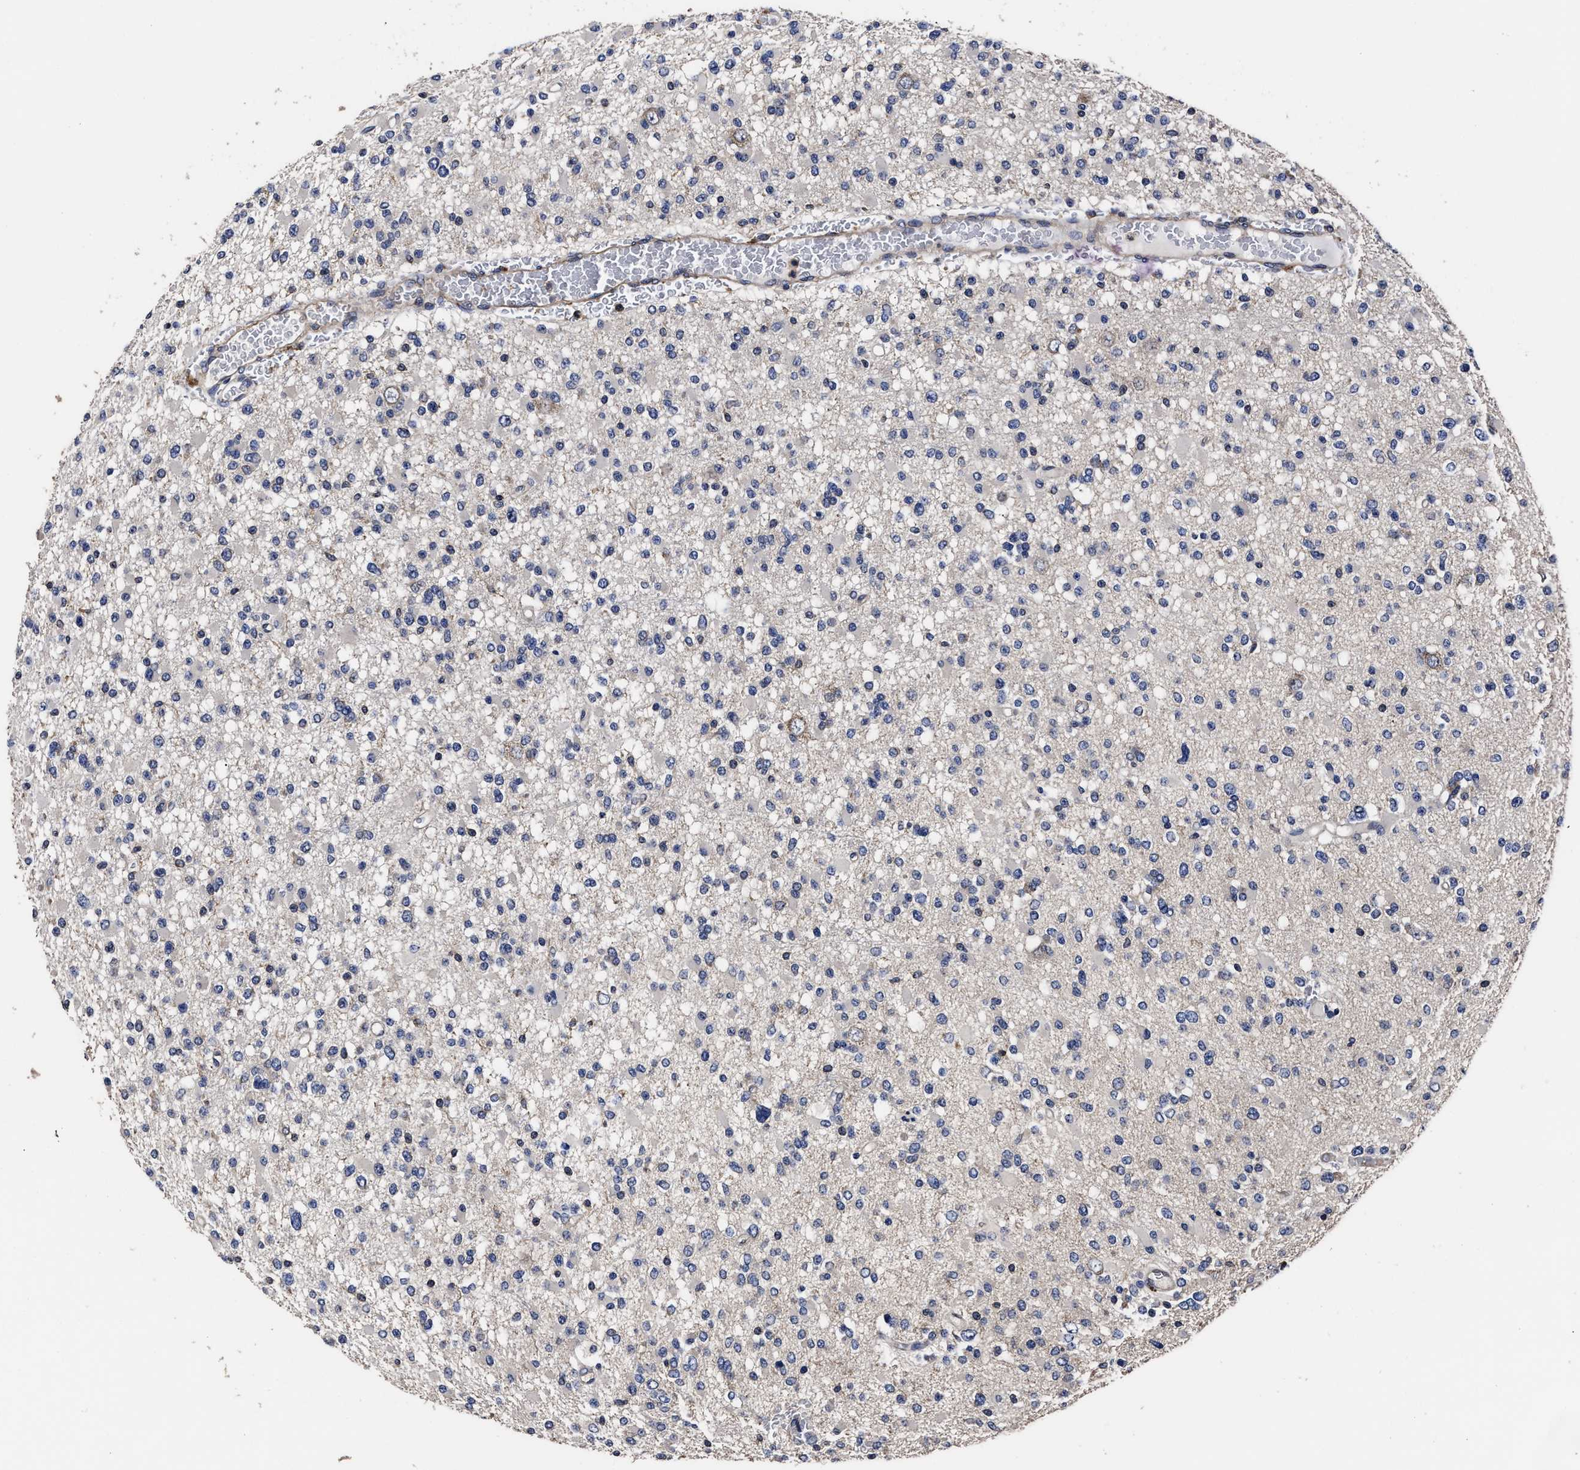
{"staining": {"intensity": "weak", "quantity": "<25%", "location": "cytoplasmic/membranous"}, "tissue": "glioma", "cell_type": "Tumor cells", "image_type": "cancer", "snomed": [{"axis": "morphology", "description": "Glioma, malignant, Low grade"}, {"axis": "topography", "description": "Brain"}], "caption": "An immunohistochemistry photomicrograph of glioma is shown. There is no staining in tumor cells of glioma.", "gene": "AVEN", "patient": {"sex": "female", "age": 22}}